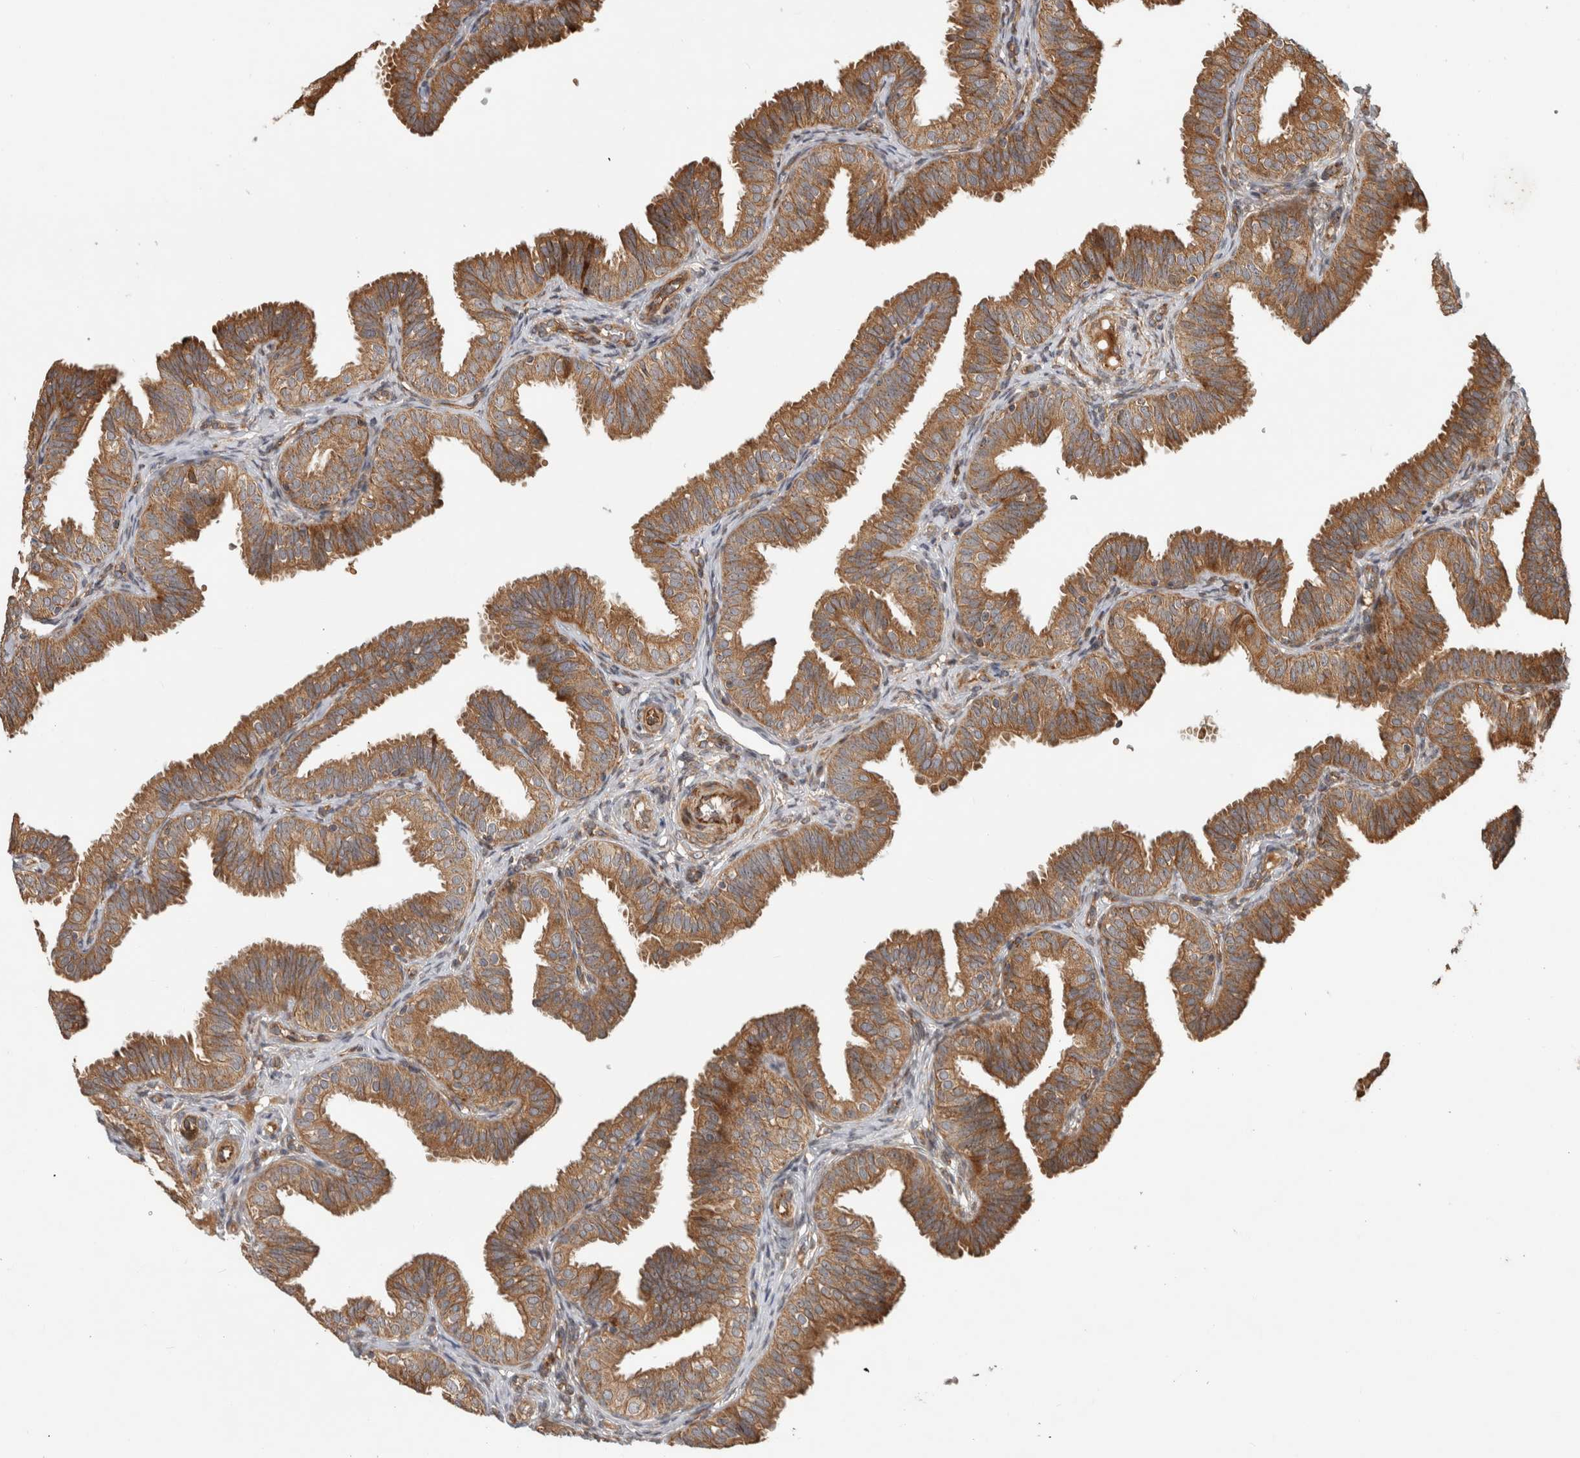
{"staining": {"intensity": "moderate", "quantity": ">75%", "location": "cytoplasmic/membranous"}, "tissue": "fallopian tube", "cell_type": "Glandular cells", "image_type": "normal", "snomed": [{"axis": "morphology", "description": "Normal tissue, NOS"}, {"axis": "topography", "description": "Fallopian tube"}], "caption": "Human fallopian tube stained for a protein (brown) shows moderate cytoplasmic/membranous positive positivity in approximately >75% of glandular cells.", "gene": "TUBD1", "patient": {"sex": "female", "age": 35}}